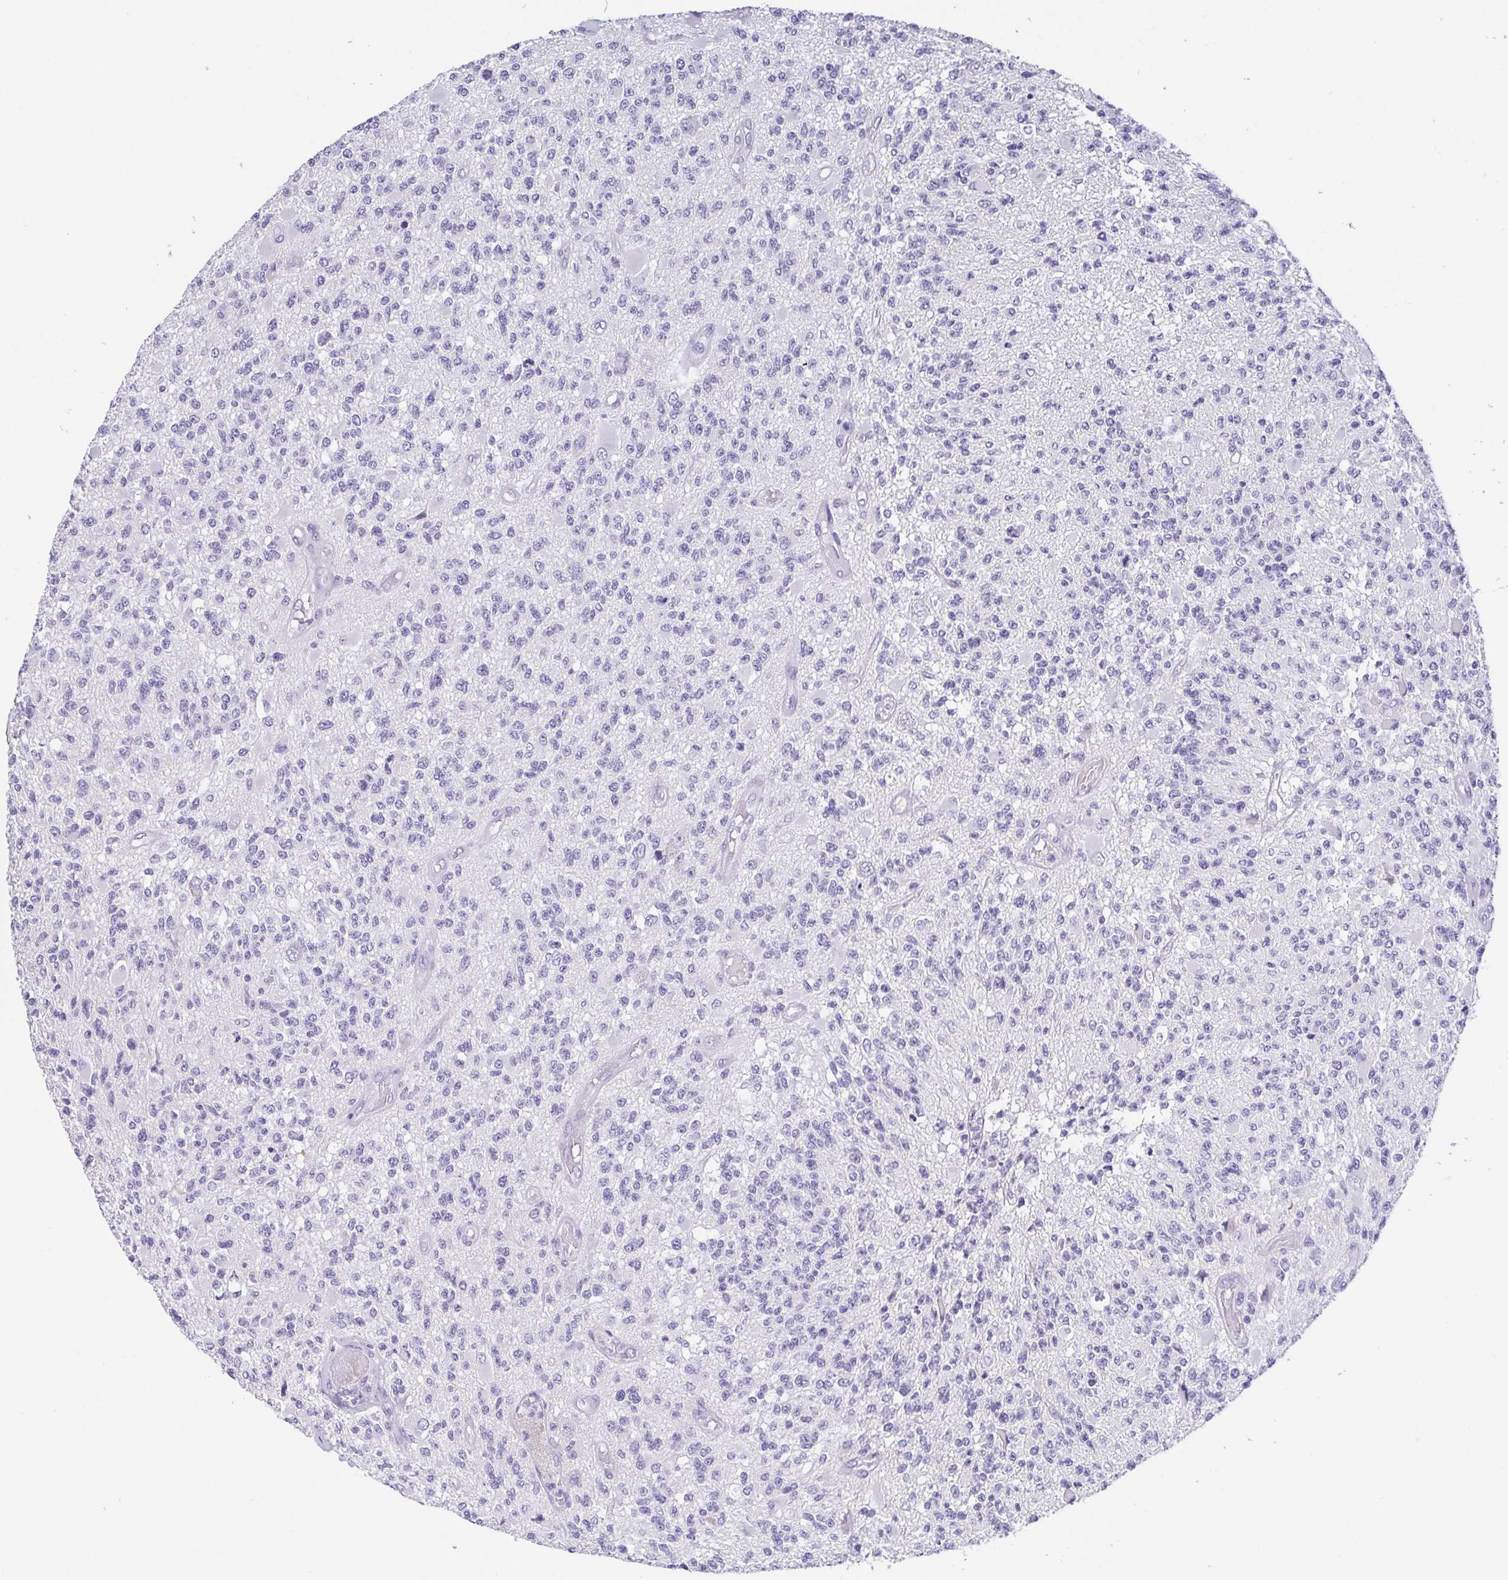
{"staining": {"intensity": "negative", "quantity": "none", "location": "none"}, "tissue": "glioma", "cell_type": "Tumor cells", "image_type": "cancer", "snomed": [{"axis": "morphology", "description": "Glioma, malignant, High grade"}, {"axis": "topography", "description": "Brain"}], "caption": "IHC image of neoplastic tissue: malignant glioma (high-grade) stained with DAB reveals no significant protein expression in tumor cells. (Brightfield microscopy of DAB (3,3'-diaminobenzidine) IHC at high magnification).", "gene": "HAPLN2", "patient": {"sex": "female", "age": 63}}